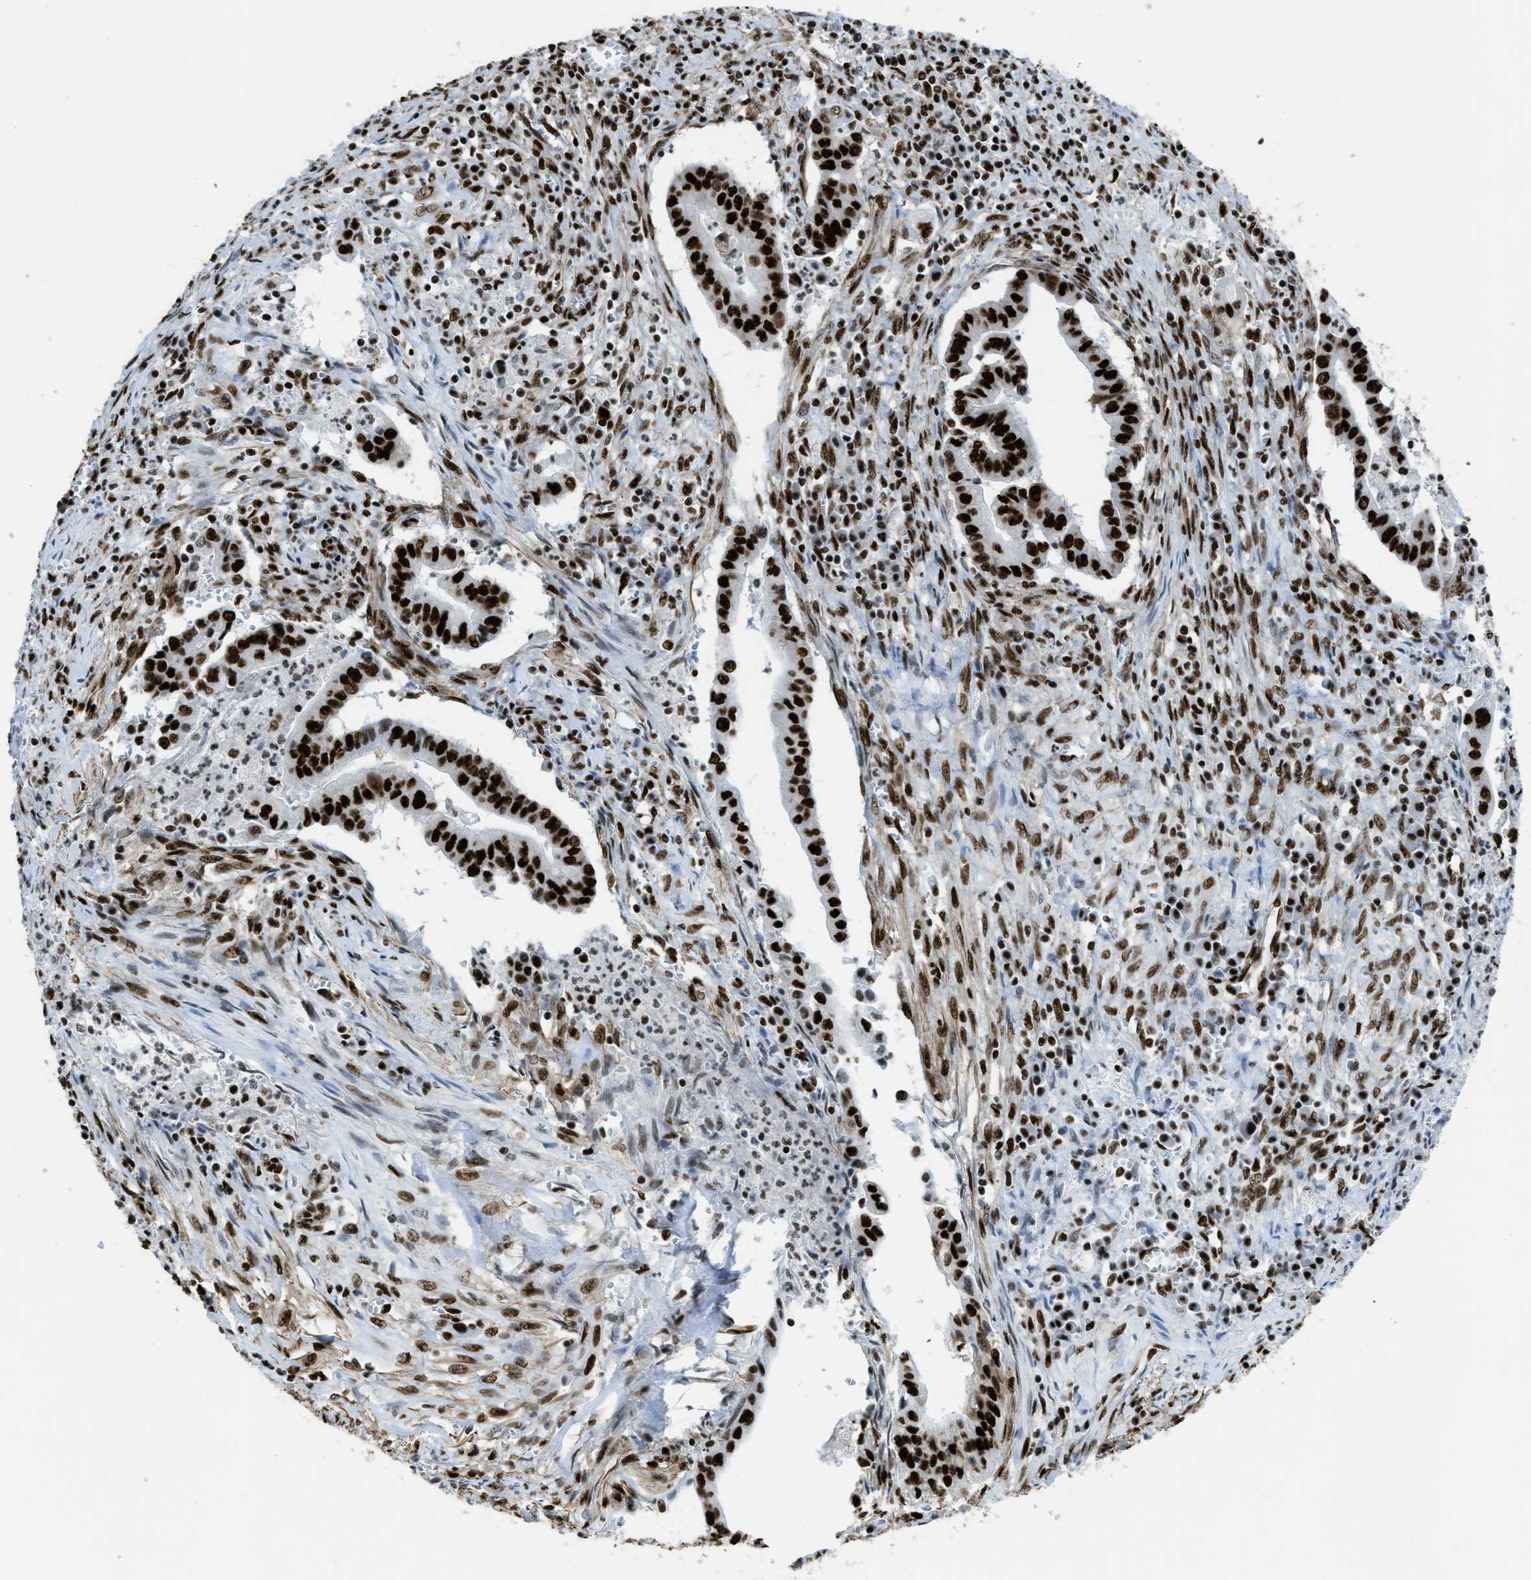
{"staining": {"intensity": "strong", "quantity": ">75%", "location": "nuclear"}, "tissue": "cervical cancer", "cell_type": "Tumor cells", "image_type": "cancer", "snomed": [{"axis": "morphology", "description": "Adenocarcinoma, NOS"}, {"axis": "topography", "description": "Cervix"}], "caption": "High-power microscopy captured an immunohistochemistry (IHC) histopathology image of cervical cancer, revealing strong nuclear expression in approximately >75% of tumor cells.", "gene": "ZNF207", "patient": {"sex": "female", "age": 44}}